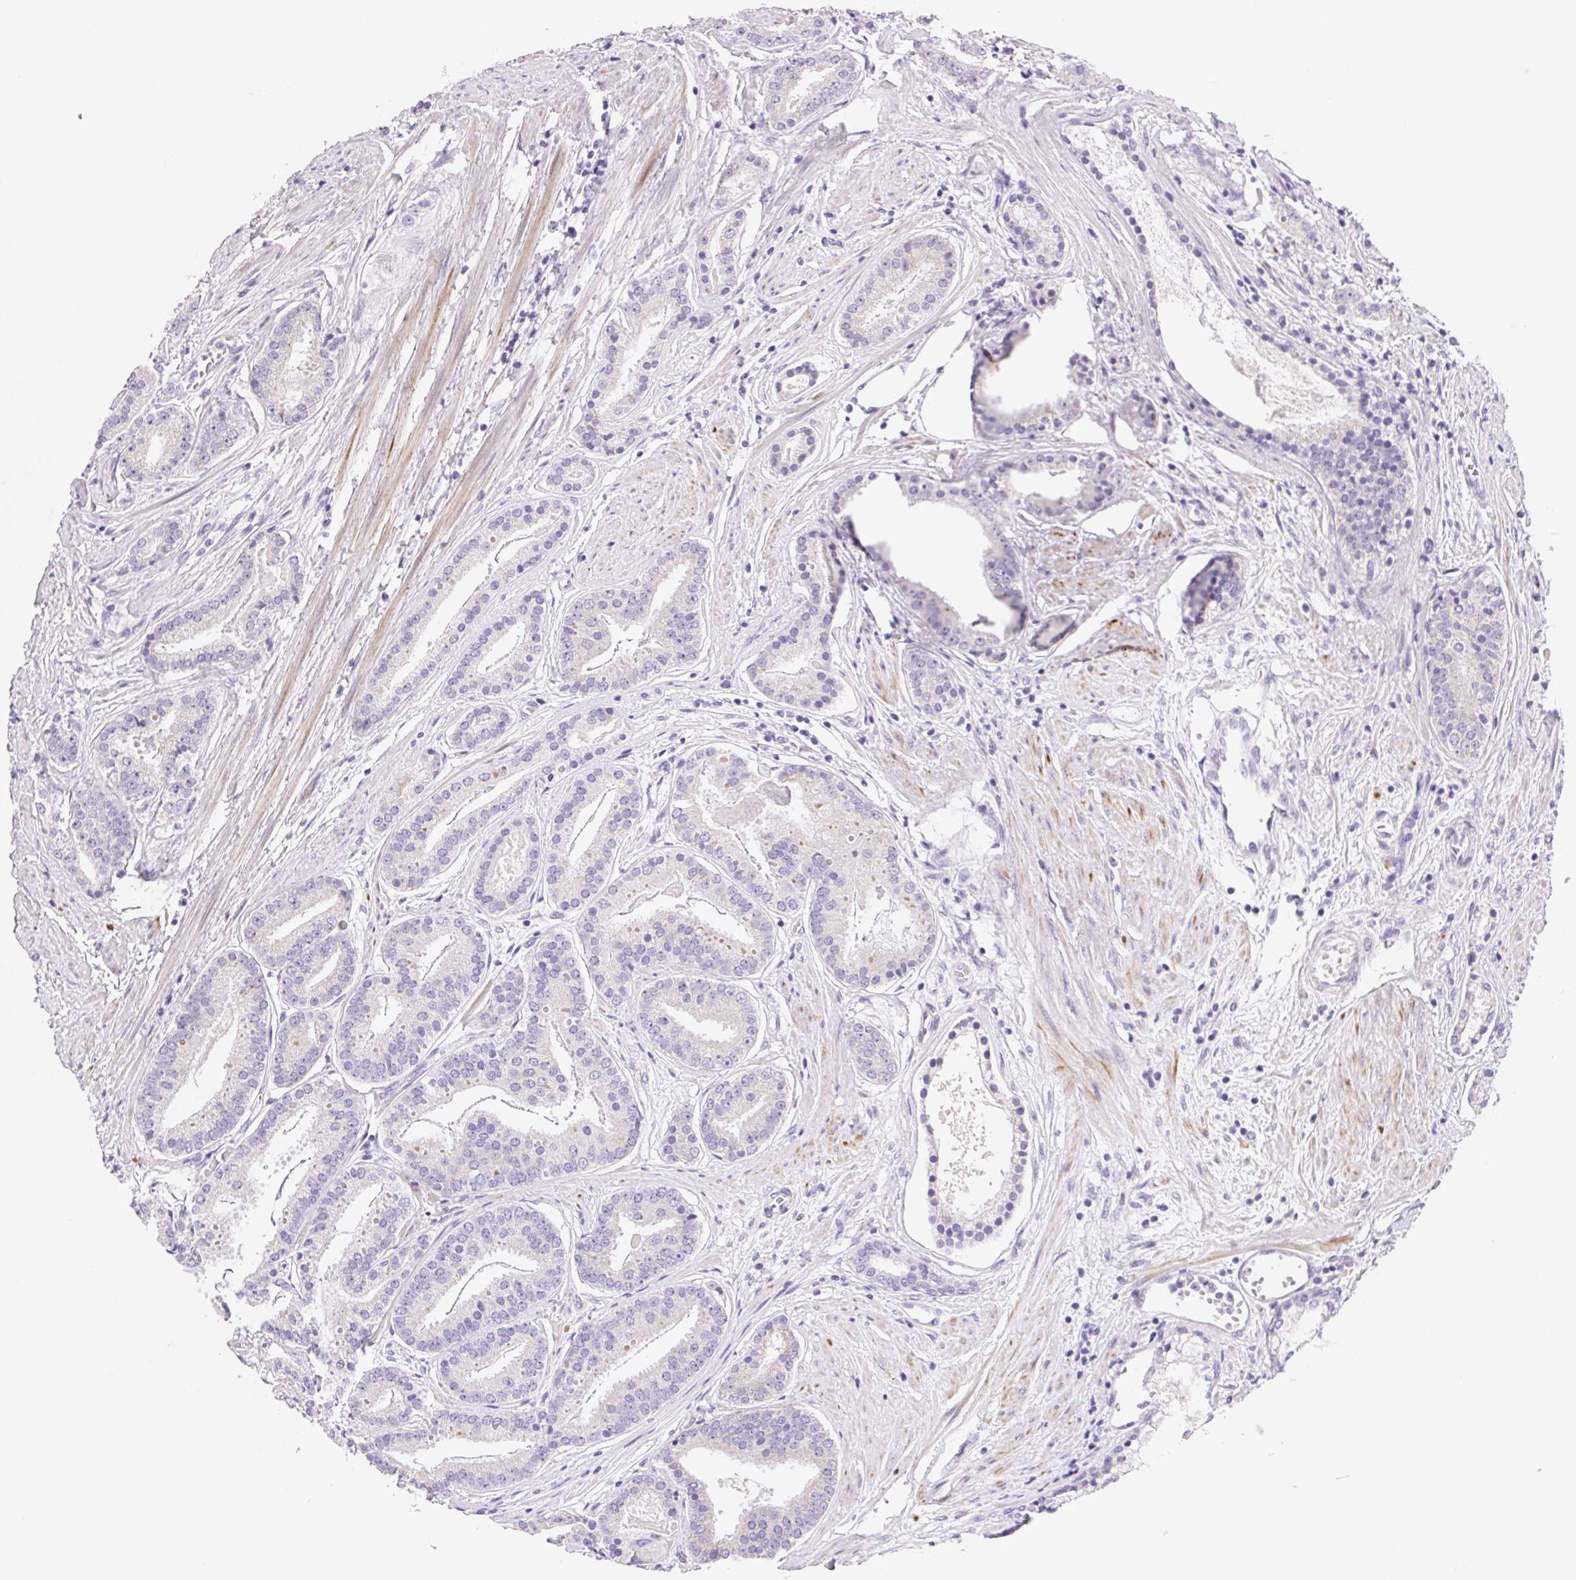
{"staining": {"intensity": "negative", "quantity": "none", "location": "none"}, "tissue": "prostate cancer", "cell_type": "Tumor cells", "image_type": "cancer", "snomed": [{"axis": "morphology", "description": "Adenocarcinoma, High grade"}, {"axis": "topography", "description": "Prostate"}], "caption": "This is an immunohistochemistry (IHC) photomicrograph of human prostate adenocarcinoma (high-grade). There is no positivity in tumor cells.", "gene": "ARHGAP11B", "patient": {"sex": "male", "age": 63}}